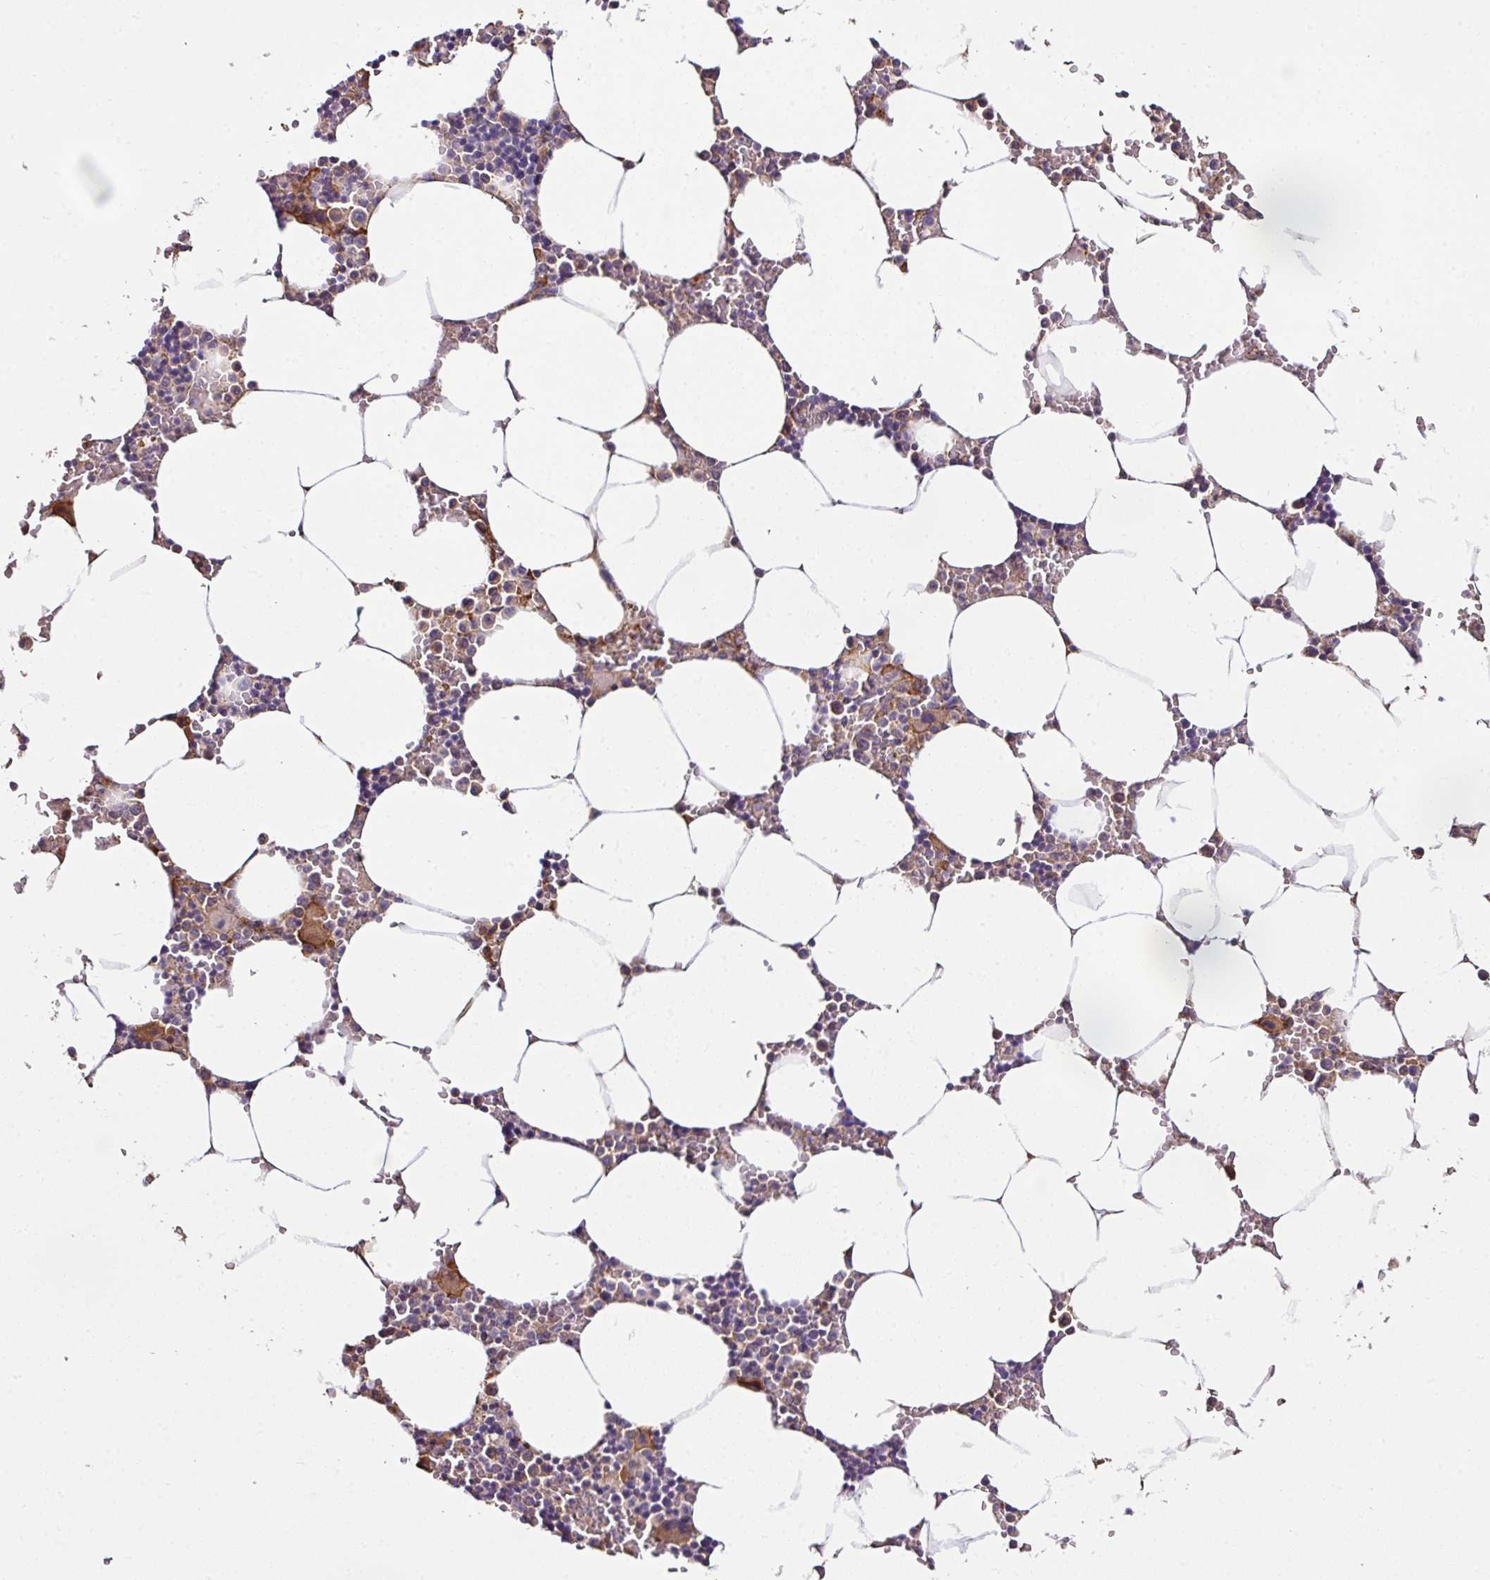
{"staining": {"intensity": "moderate", "quantity": "<25%", "location": "cytoplasmic/membranous"}, "tissue": "bone marrow", "cell_type": "Hematopoietic cells", "image_type": "normal", "snomed": [{"axis": "morphology", "description": "Normal tissue, NOS"}, {"axis": "topography", "description": "Bone marrow"}], "caption": "A low amount of moderate cytoplasmic/membranous staining is appreciated in about <25% of hematopoietic cells in normal bone marrow. (DAB IHC with brightfield microscopy, high magnification).", "gene": "CPD", "patient": {"sex": "male", "age": 70}}